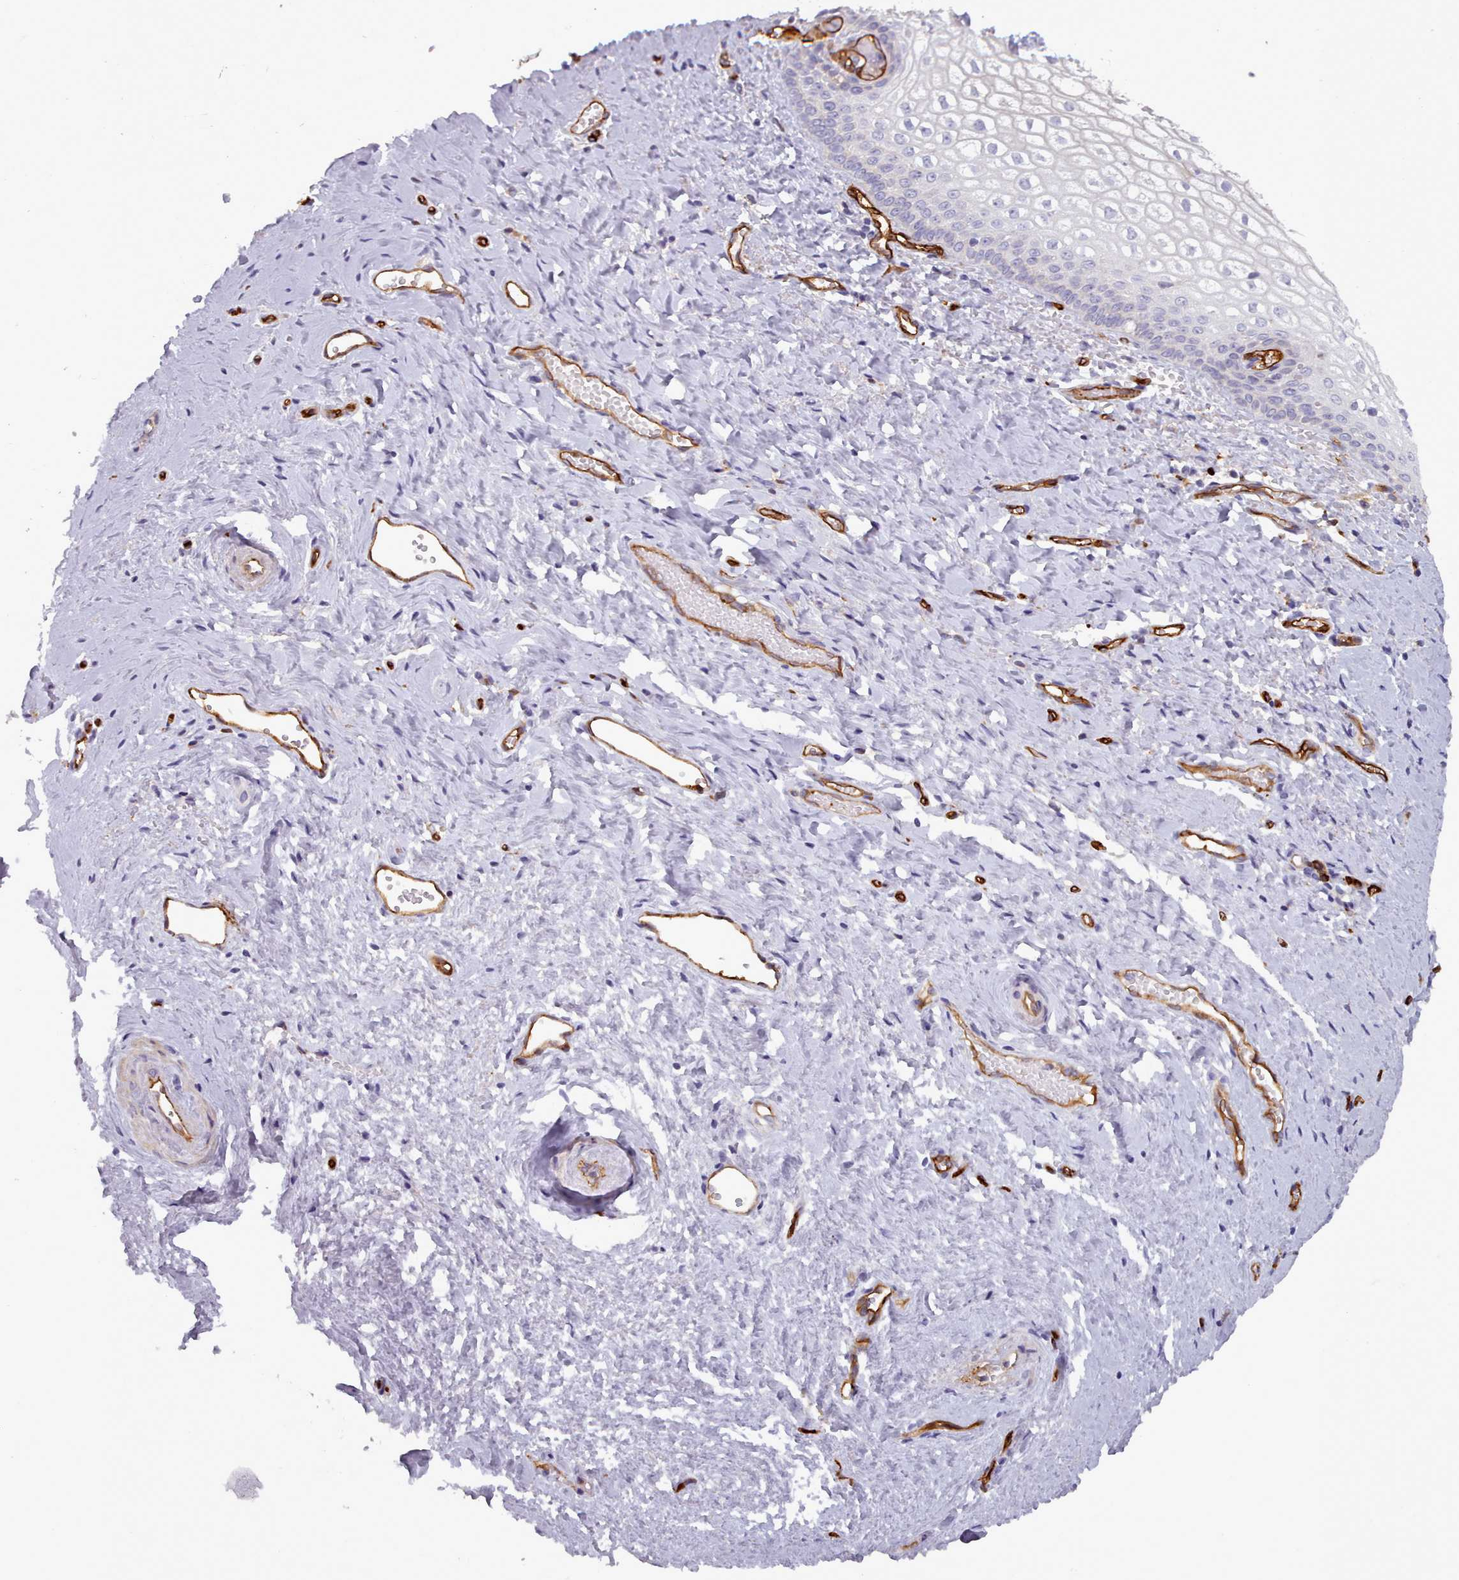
{"staining": {"intensity": "moderate", "quantity": "<25%", "location": "cytoplasmic/membranous"}, "tissue": "vagina", "cell_type": "Squamous epithelial cells", "image_type": "normal", "snomed": [{"axis": "morphology", "description": "Normal tissue, NOS"}, {"axis": "topography", "description": "Vagina"}], "caption": "Normal vagina exhibits moderate cytoplasmic/membranous positivity in about <25% of squamous epithelial cells, visualized by immunohistochemistry.", "gene": "CD300LF", "patient": {"sex": "female", "age": 59}}